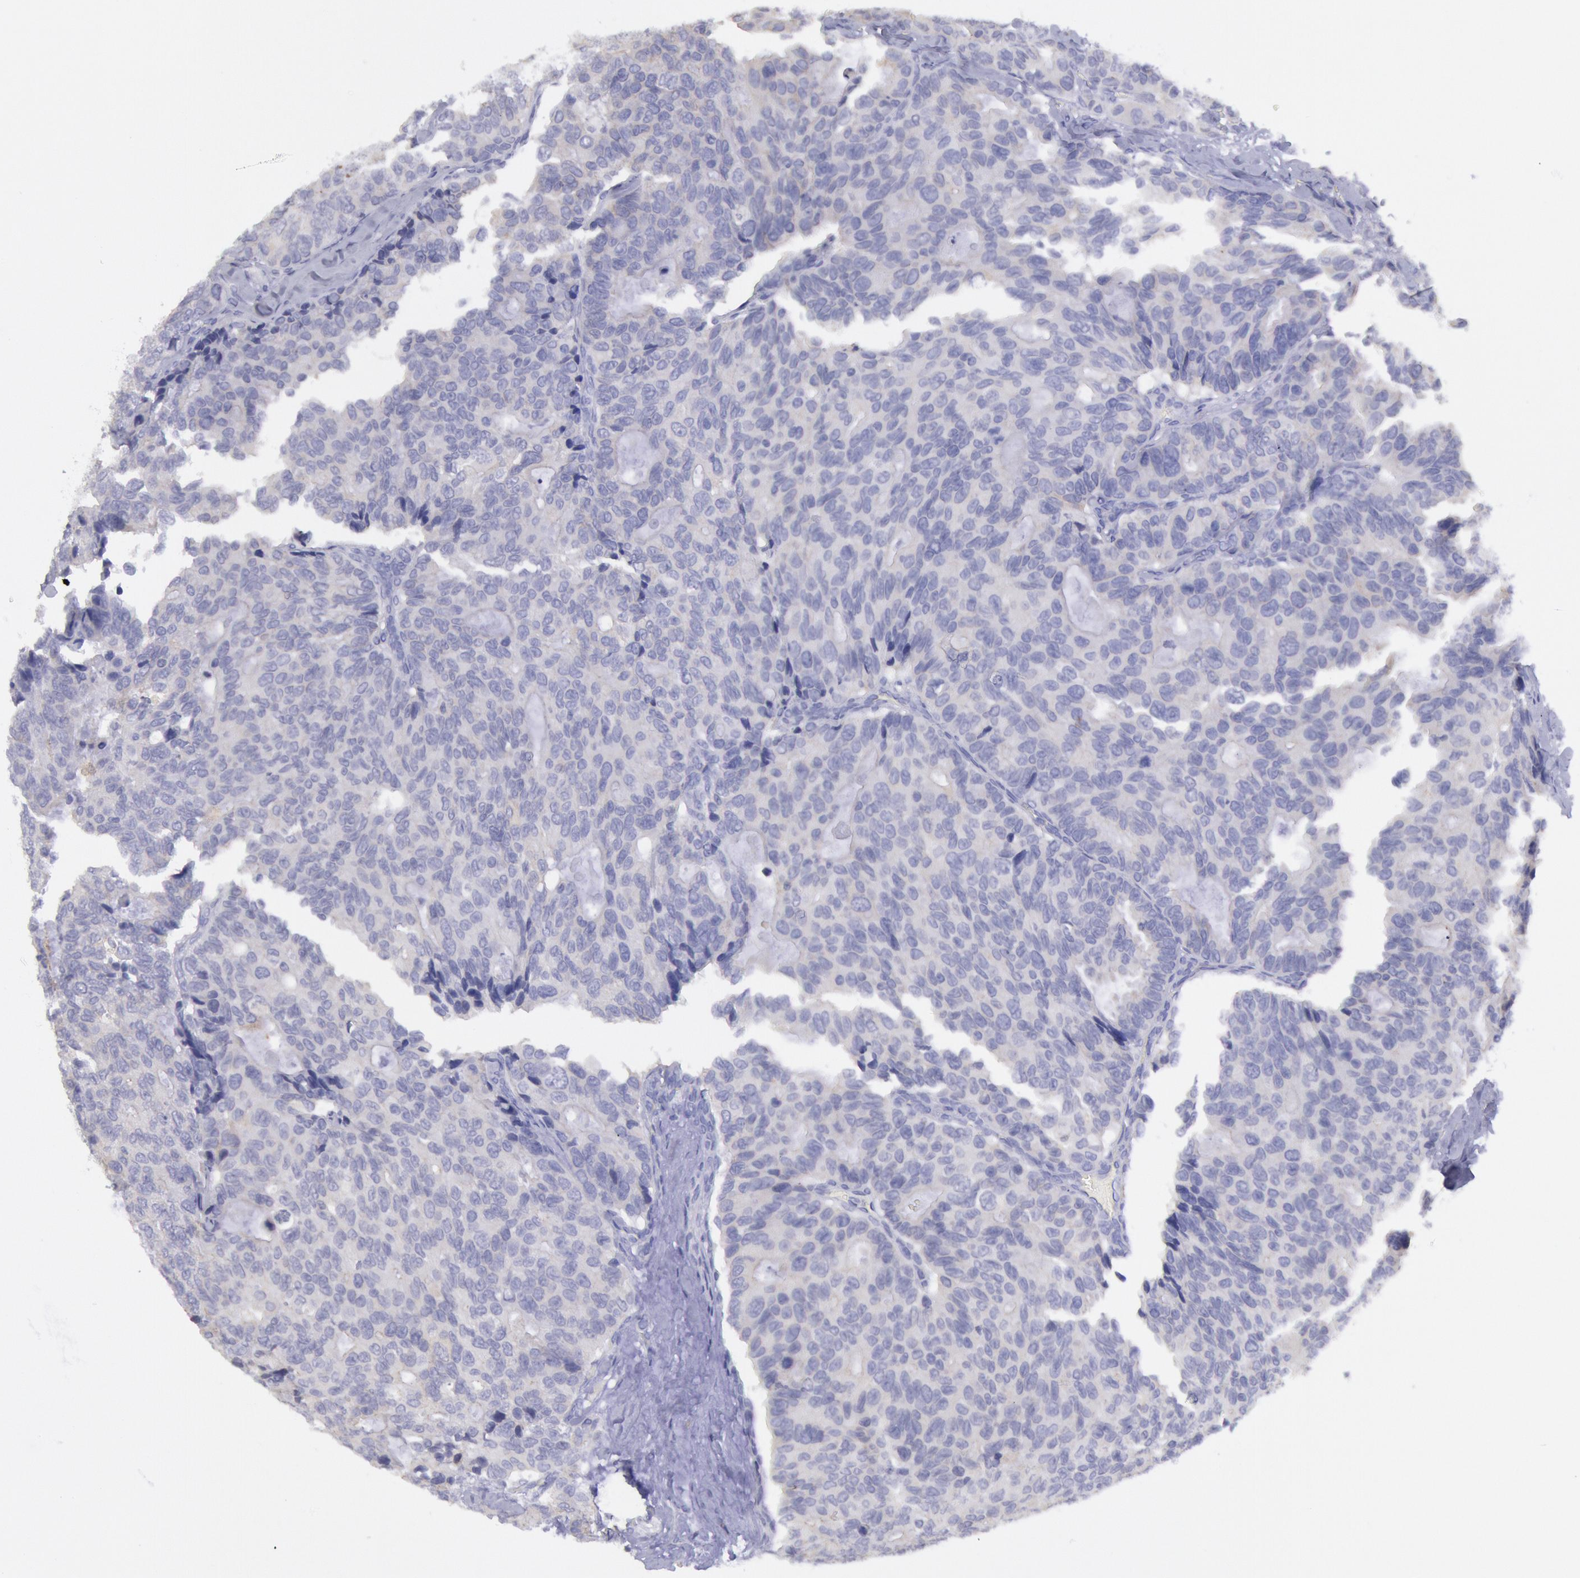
{"staining": {"intensity": "negative", "quantity": "none", "location": "none"}, "tissue": "breast cancer", "cell_type": "Tumor cells", "image_type": "cancer", "snomed": [{"axis": "morphology", "description": "Duct carcinoma"}, {"axis": "topography", "description": "Breast"}], "caption": "This is an immunohistochemistry image of human breast intraductal carcinoma. There is no positivity in tumor cells.", "gene": "MYH7", "patient": {"sex": "female", "age": 69}}